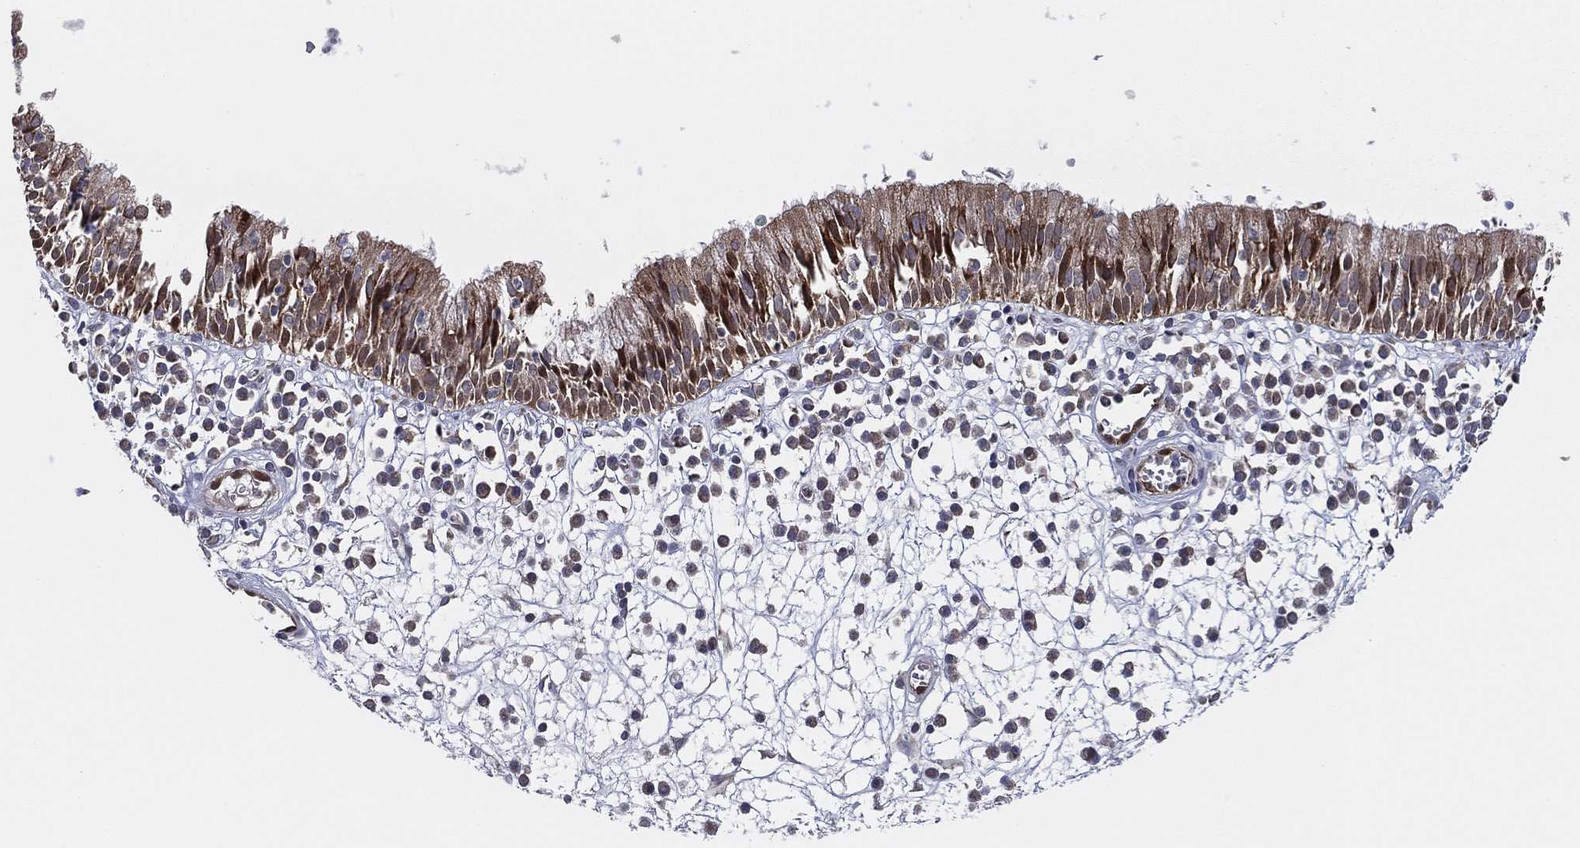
{"staining": {"intensity": "strong", "quantity": "25%-75%", "location": "cytoplasmic/membranous"}, "tissue": "nasopharynx", "cell_type": "Respiratory epithelial cells", "image_type": "normal", "snomed": [{"axis": "morphology", "description": "Normal tissue, NOS"}, {"axis": "topography", "description": "Nasopharynx"}], "caption": "Immunohistochemistry (IHC) histopathology image of benign nasopharynx stained for a protein (brown), which shows high levels of strong cytoplasmic/membranous staining in approximately 25%-75% of respiratory epithelial cells.", "gene": "SNCG", "patient": {"sex": "female", "age": 77}}